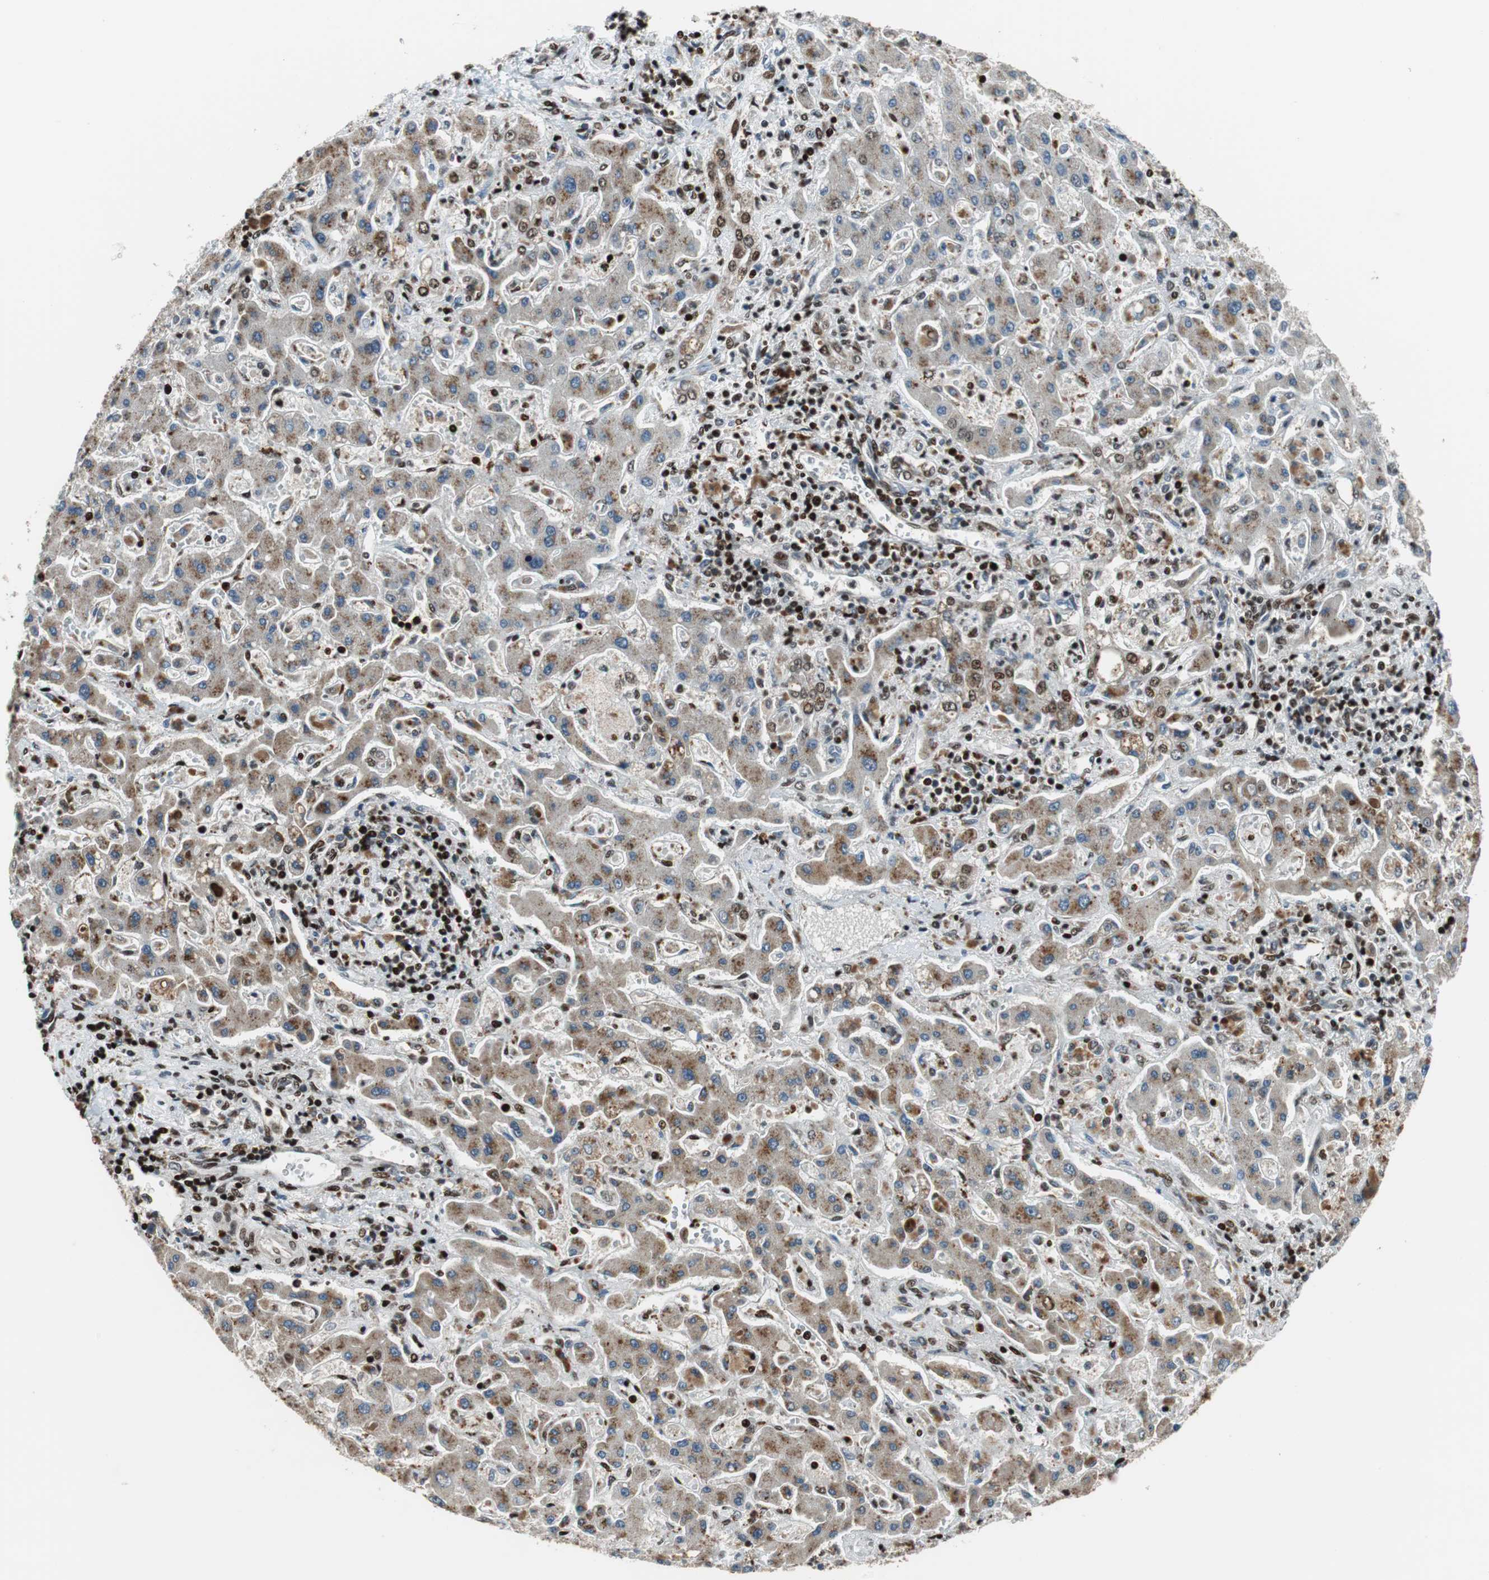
{"staining": {"intensity": "moderate", "quantity": "25%-75%", "location": "cytoplasmic/membranous"}, "tissue": "liver cancer", "cell_type": "Tumor cells", "image_type": "cancer", "snomed": [{"axis": "morphology", "description": "Cholangiocarcinoma"}, {"axis": "topography", "description": "Liver"}], "caption": "The micrograph demonstrates staining of liver cancer, revealing moderate cytoplasmic/membranous protein expression (brown color) within tumor cells. Using DAB (3,3'-diaminobenzidine) (brown) and hematoxylin (blue) stains, captured at high magnification using brightfield microscopy.", "gene": "HDAC1", "patient": {"sex": "male", "age": 50}}